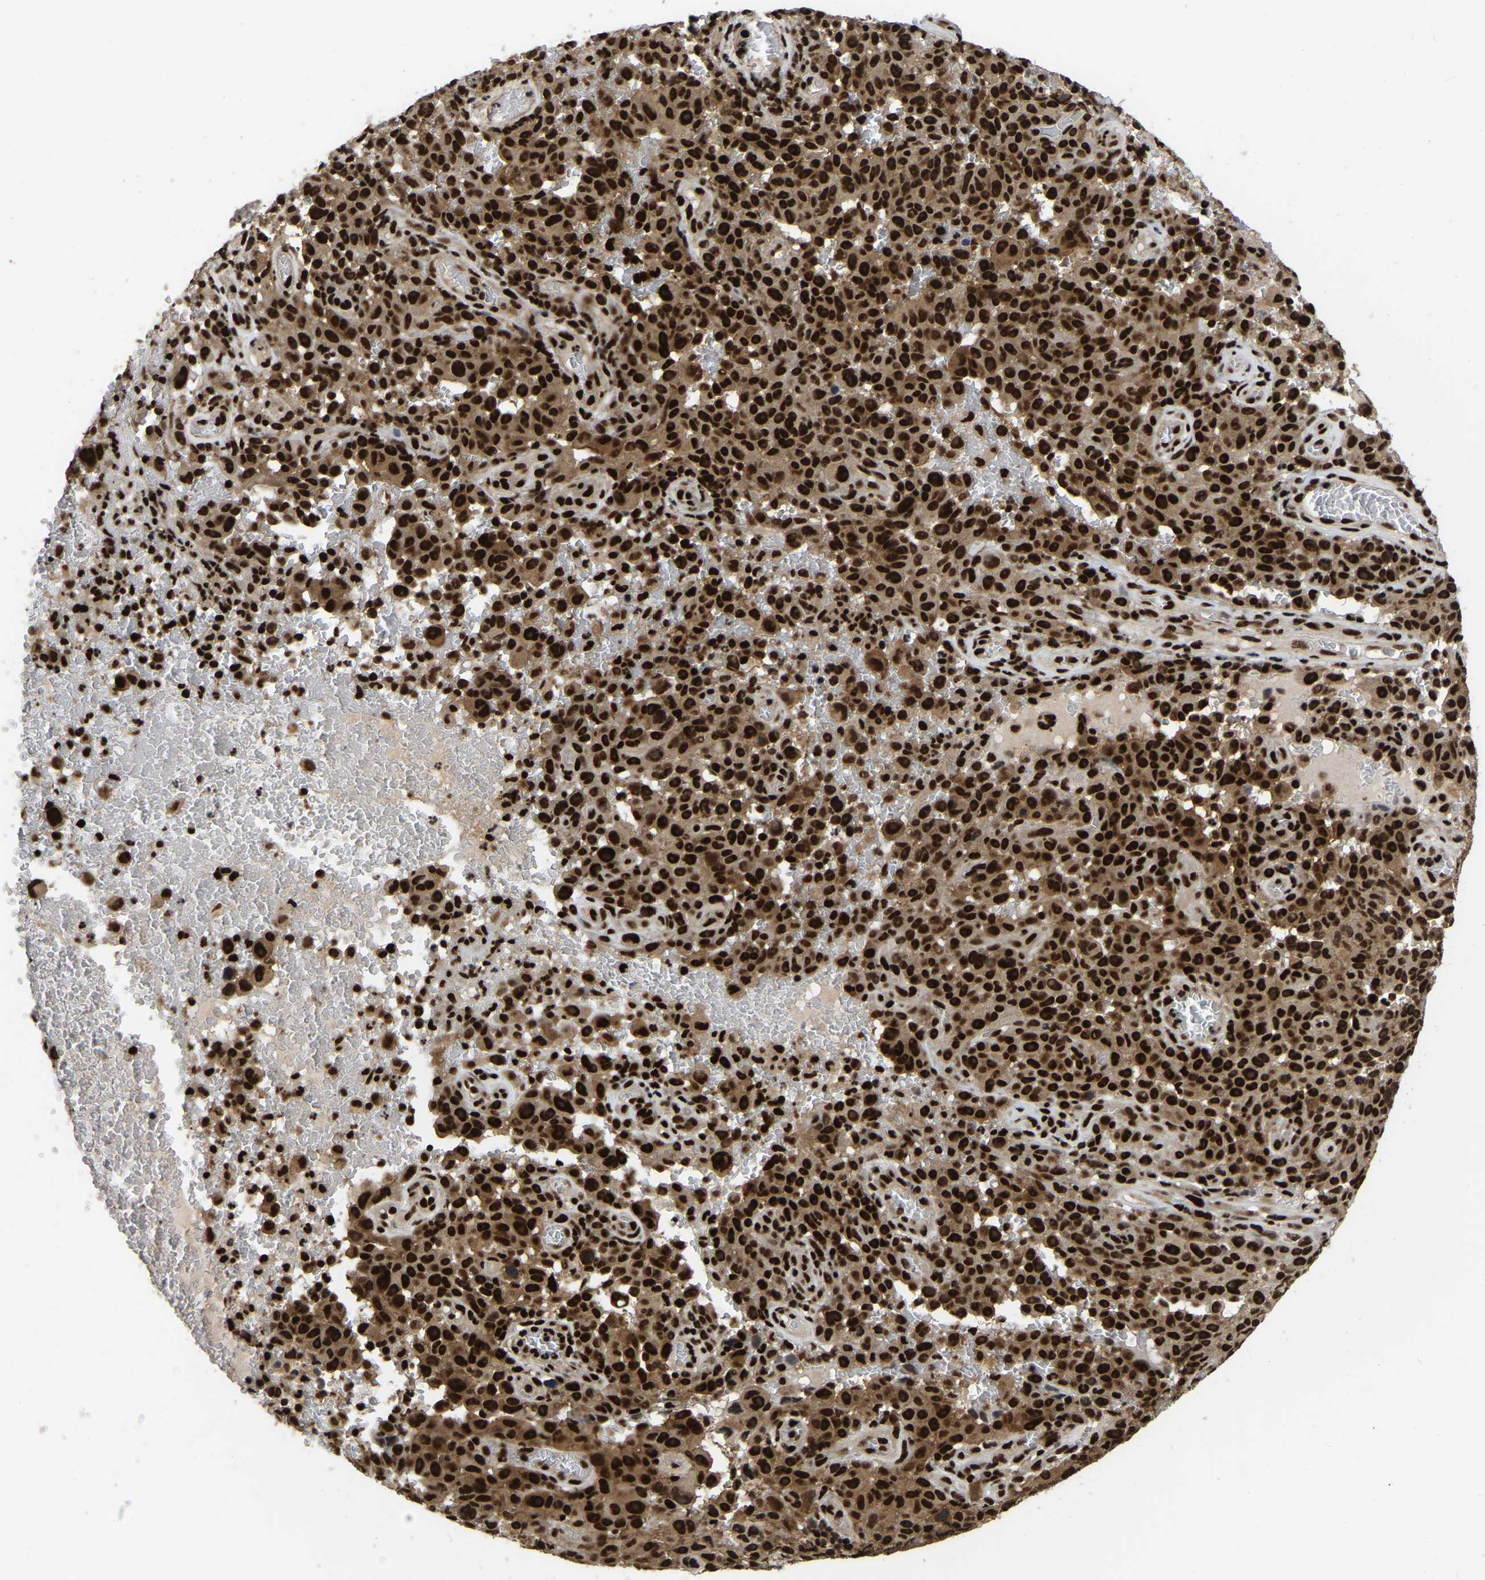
{"staining": {"intensity": "strong", "quantity": ">75%", "location": "nuclear"}, "tissue": "melanoma", "cell_type": "Tumor cells", "image_type": "cancer", "snomed": [{"axis": "morphology", "description": "Malignant melanoma, NOS"}, {"axis": "topography", "description": "Skin"}], "caption": "Human melanoma stained with a brown dye demonstrates strong nuclear positive expression in about >75% of tumor cells.", "gene": "TBL1XR1", "patient": {"sex": "female", "age": 82}}